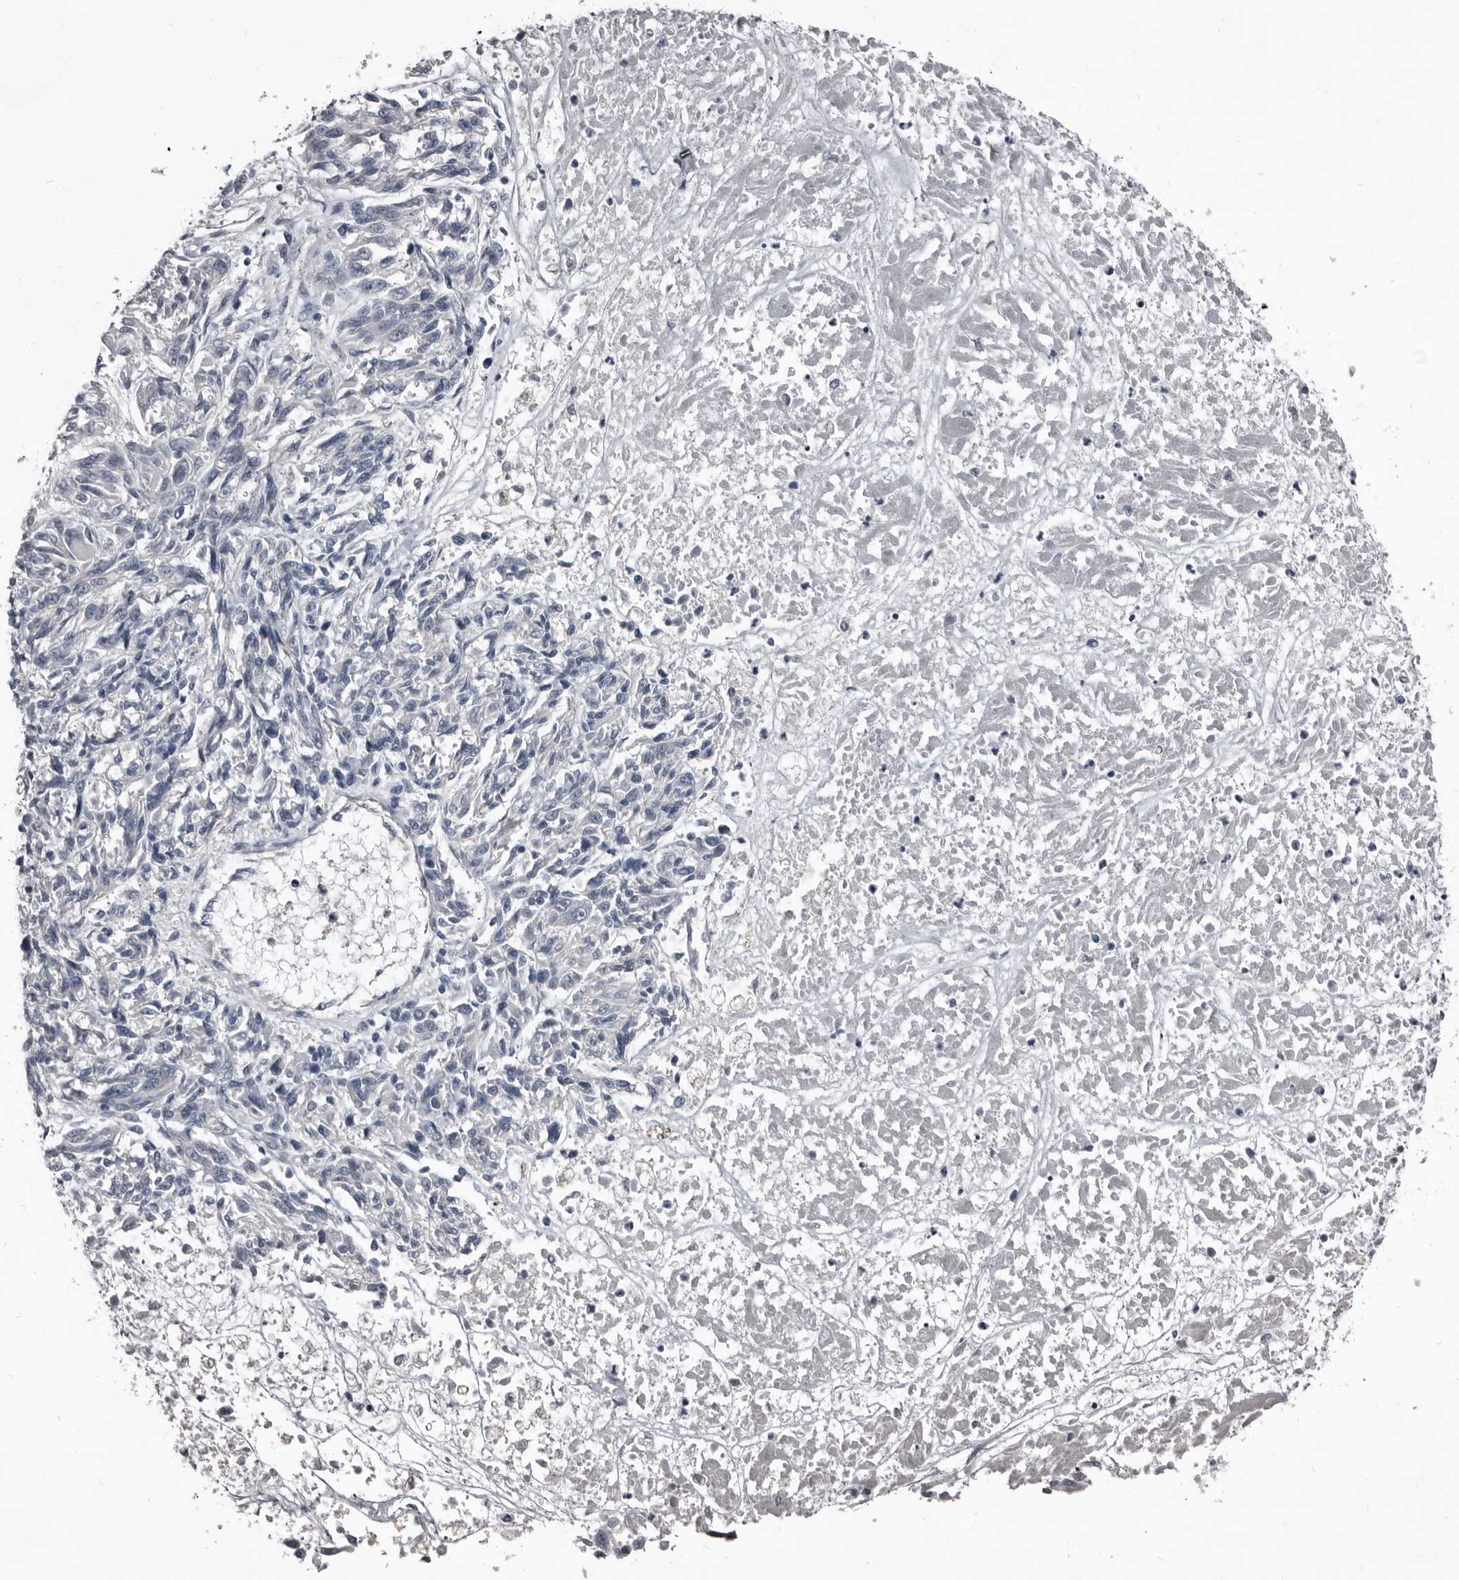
{"staining": {"intensity": "negative", "quantity": "none", "location": "none"}, "tissue": "melanoma", "cell_type": "Tumor cells", "image_type": "cancer", "snomed": [{"axis": "morphology", "description": "Malignant melanoma, NOS"}, {"axis": "topography", "description": "Skin"}], "caption": "A histopathology image of human melanoma is negative for staining in tumor cells.", "gene": "GREB1", "patient": {"sex": "male", "age": 53}}